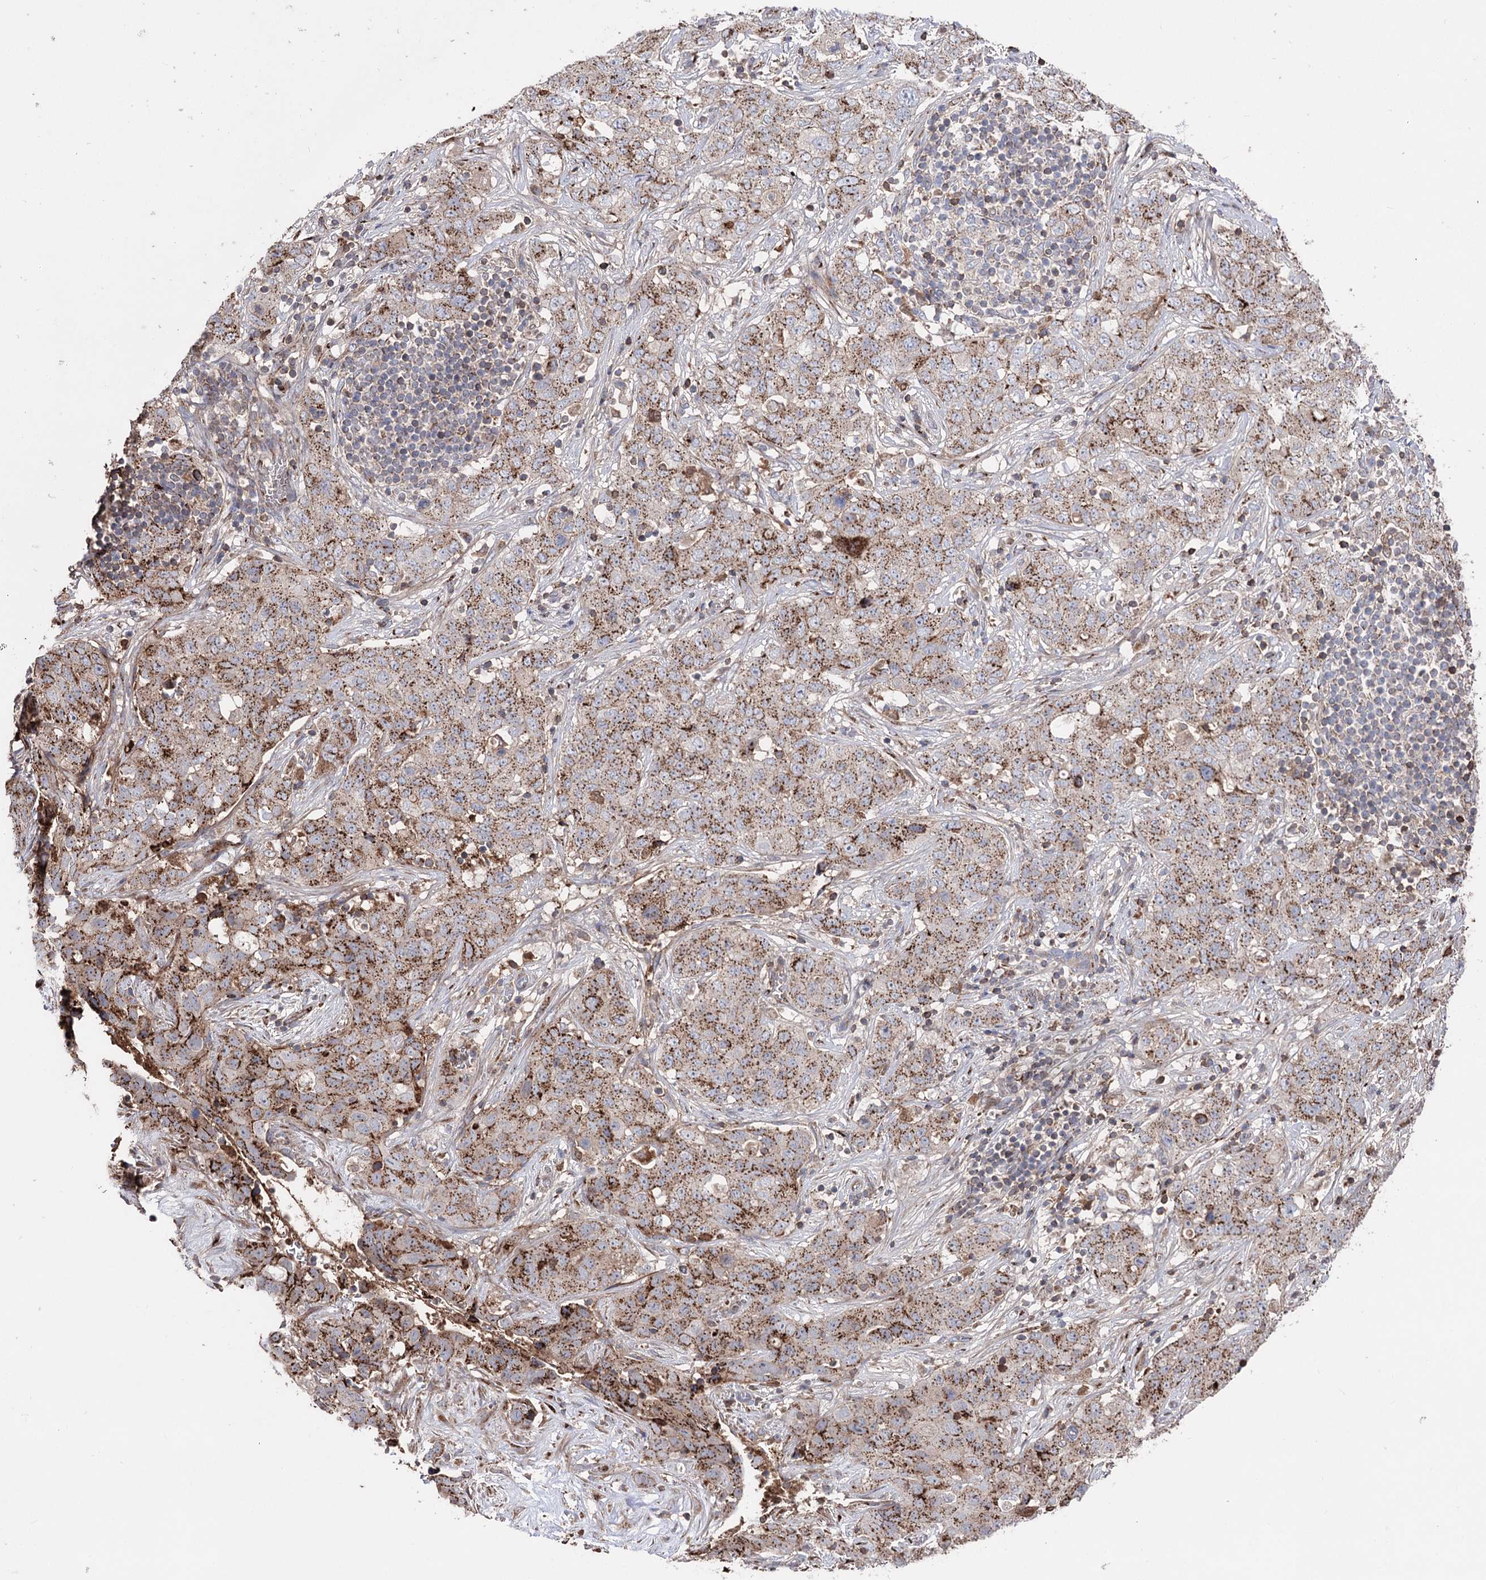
{"staining": {"intensity": "strong", "quantity": ">75%", "location": "cytoplasmic/membranous"}, "tissue": "stomach cancer", "cell_type": "Tumor cells", "image_type": "cancer", "snomed": [{"axis": "morphology", "description": "Normal tissue, NOS"}, {"axis": "morphology", "description": "Adenocarcinoma, NOS"}, {"axis": "topography", "description": "Lymph node"}, {"axis": "topography", "description": "Stomach"}], "caption": "Strong cytoplasmic/membranous protein positivity is seen in approximately >75% of tumor cells in adenocarcinoma (stomach).", "gene": "ARHGAP20", "patient": {"sex": "male", "age": 48}}